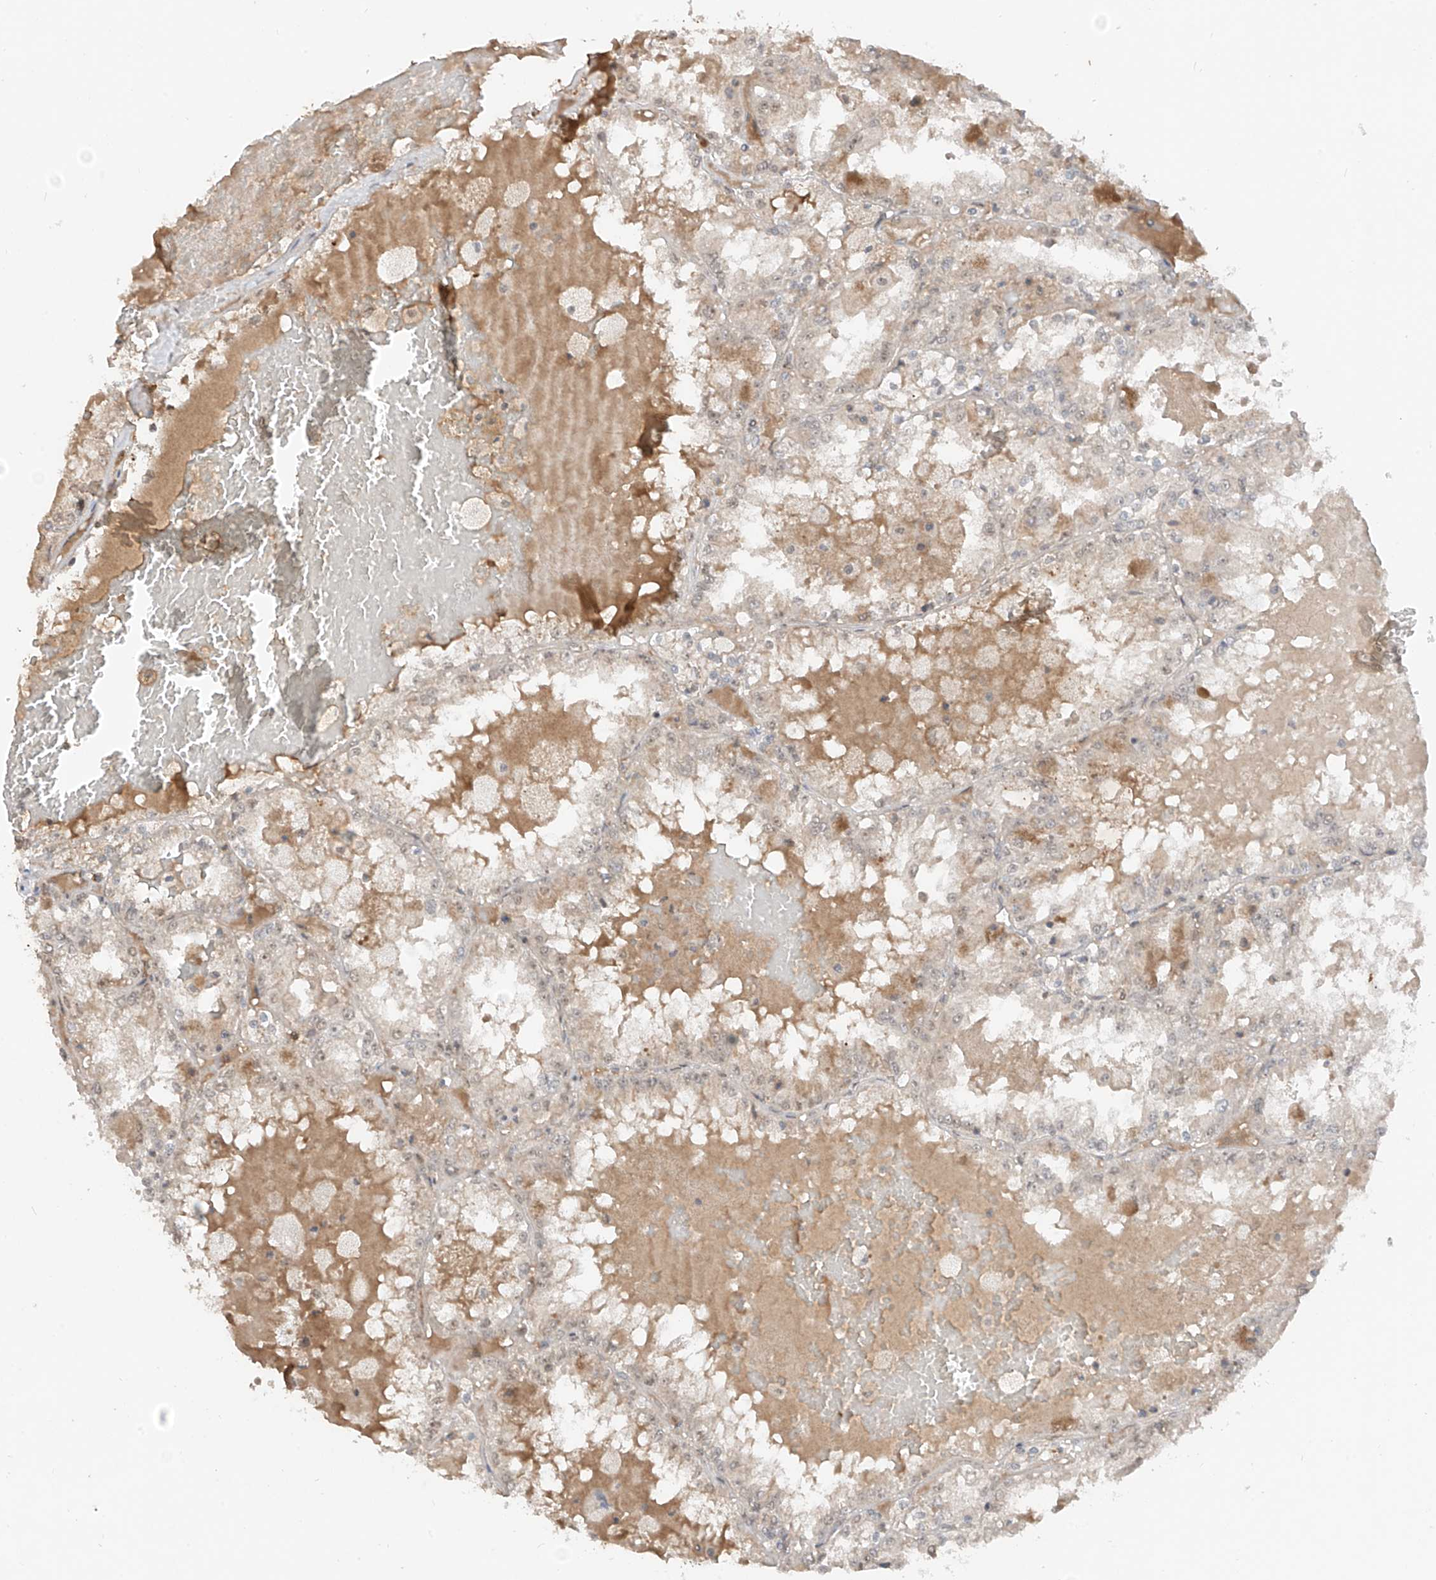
{"staining": {"intensity": "negative", "quantity": "none", "location": "none"}, "tissue": "renal cancer", "cell_type": "Tumor cells", "image_type": "cancer", "snomed": [{"axis": "morphology", "description": "Adenocarcinoma, NOS"}, {"axis": "topography", "description": "Kidney"}], "caption": "IHC histopathology image of human renal adenocarcinoma stained for a protein (brown), which reveals no staining in tumor cells.", "gene": "COLGALT2", "patient": {"sex": "female", "age": 56}}